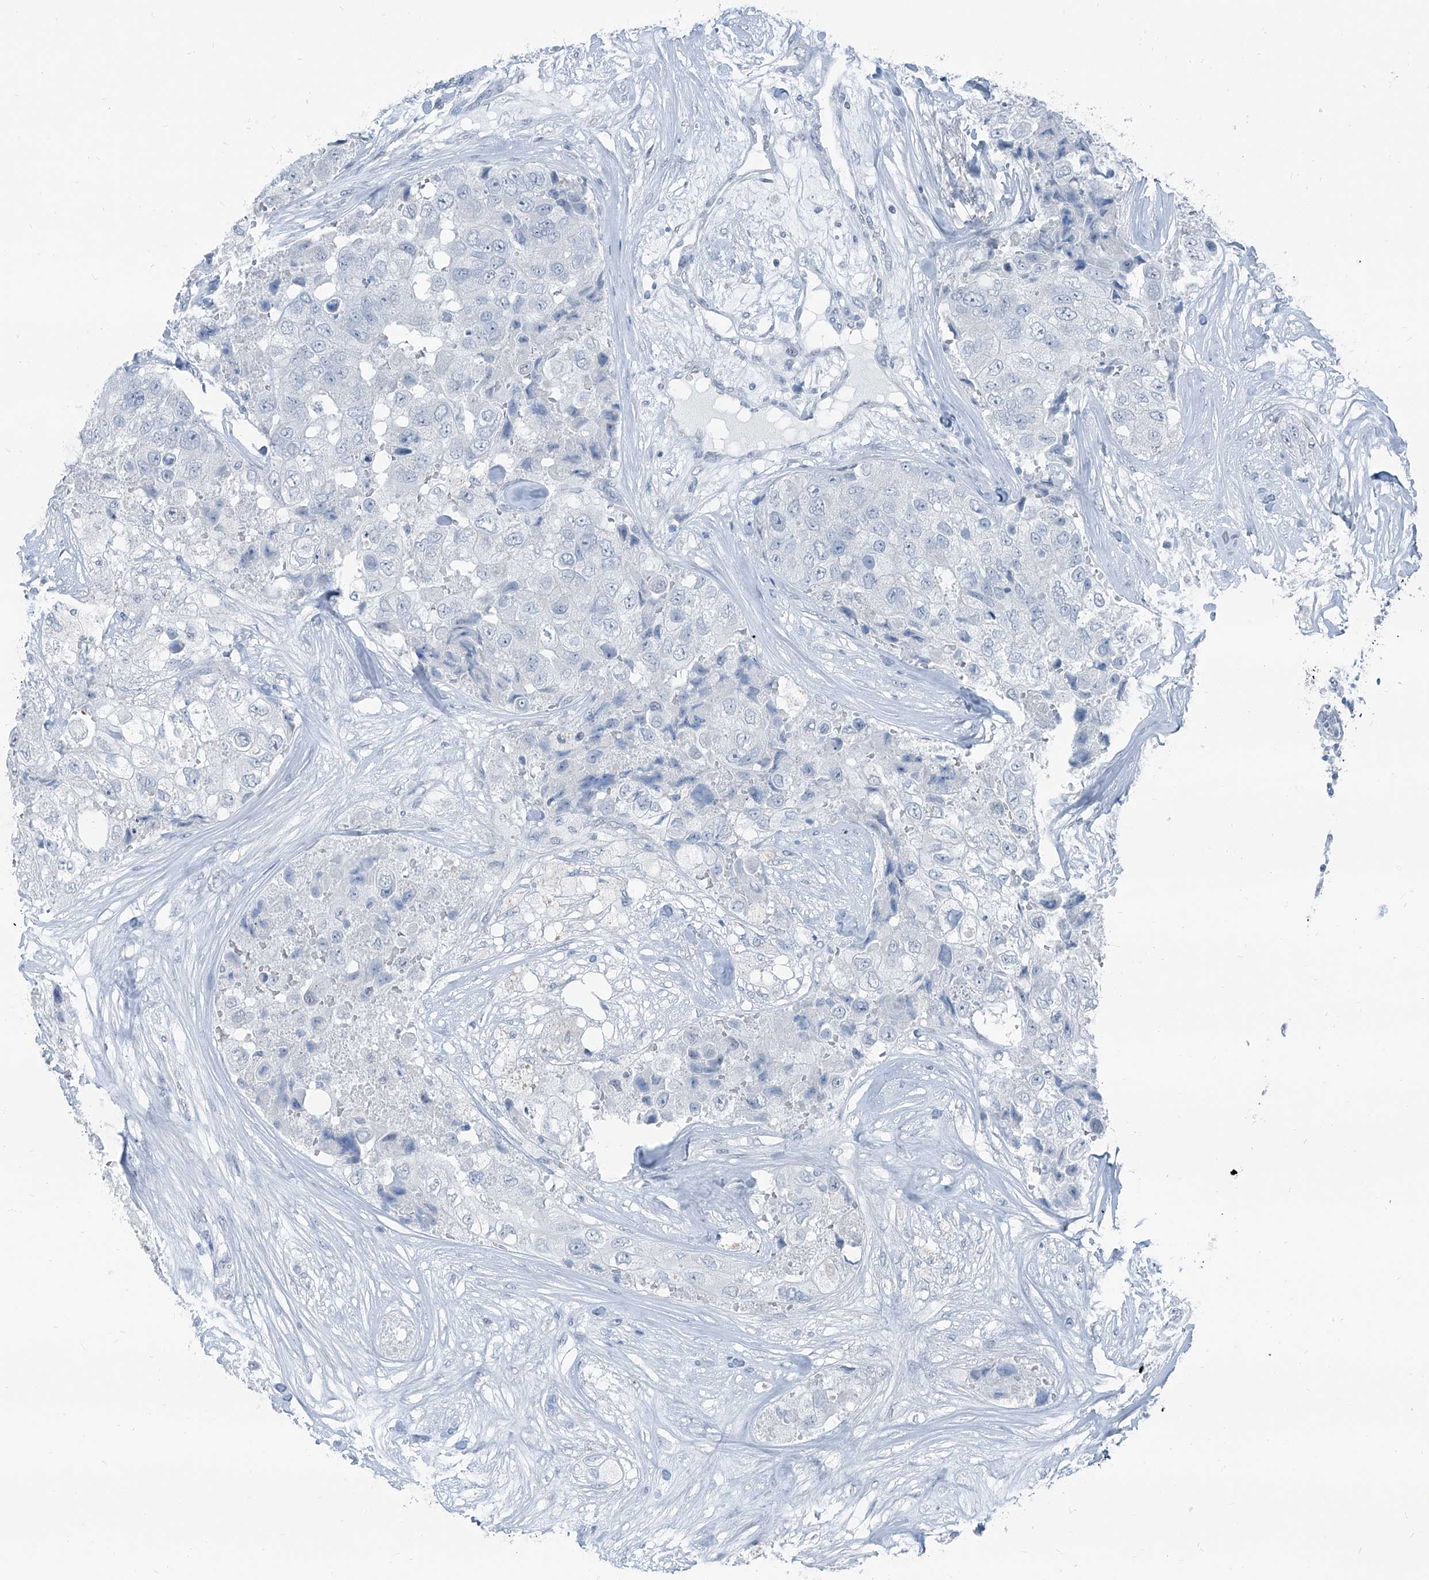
{"staining": {"intensity": "negative", "quantity": "none", "location": "none"}, "tissue": "breast cancer", "cell_type": "Tumor cells", "image_type": "cancer", "snomed": [{"axis": "morphology", "description": "Duct carcinoma"}, {"axis": "topography", "description": "Breast"}], "caption": "Breast cancer stained for a protein using IHC demonstrates no expression tumor cells.", "gene": "RGN", "patient": {"sex": "female", "age": 62}}